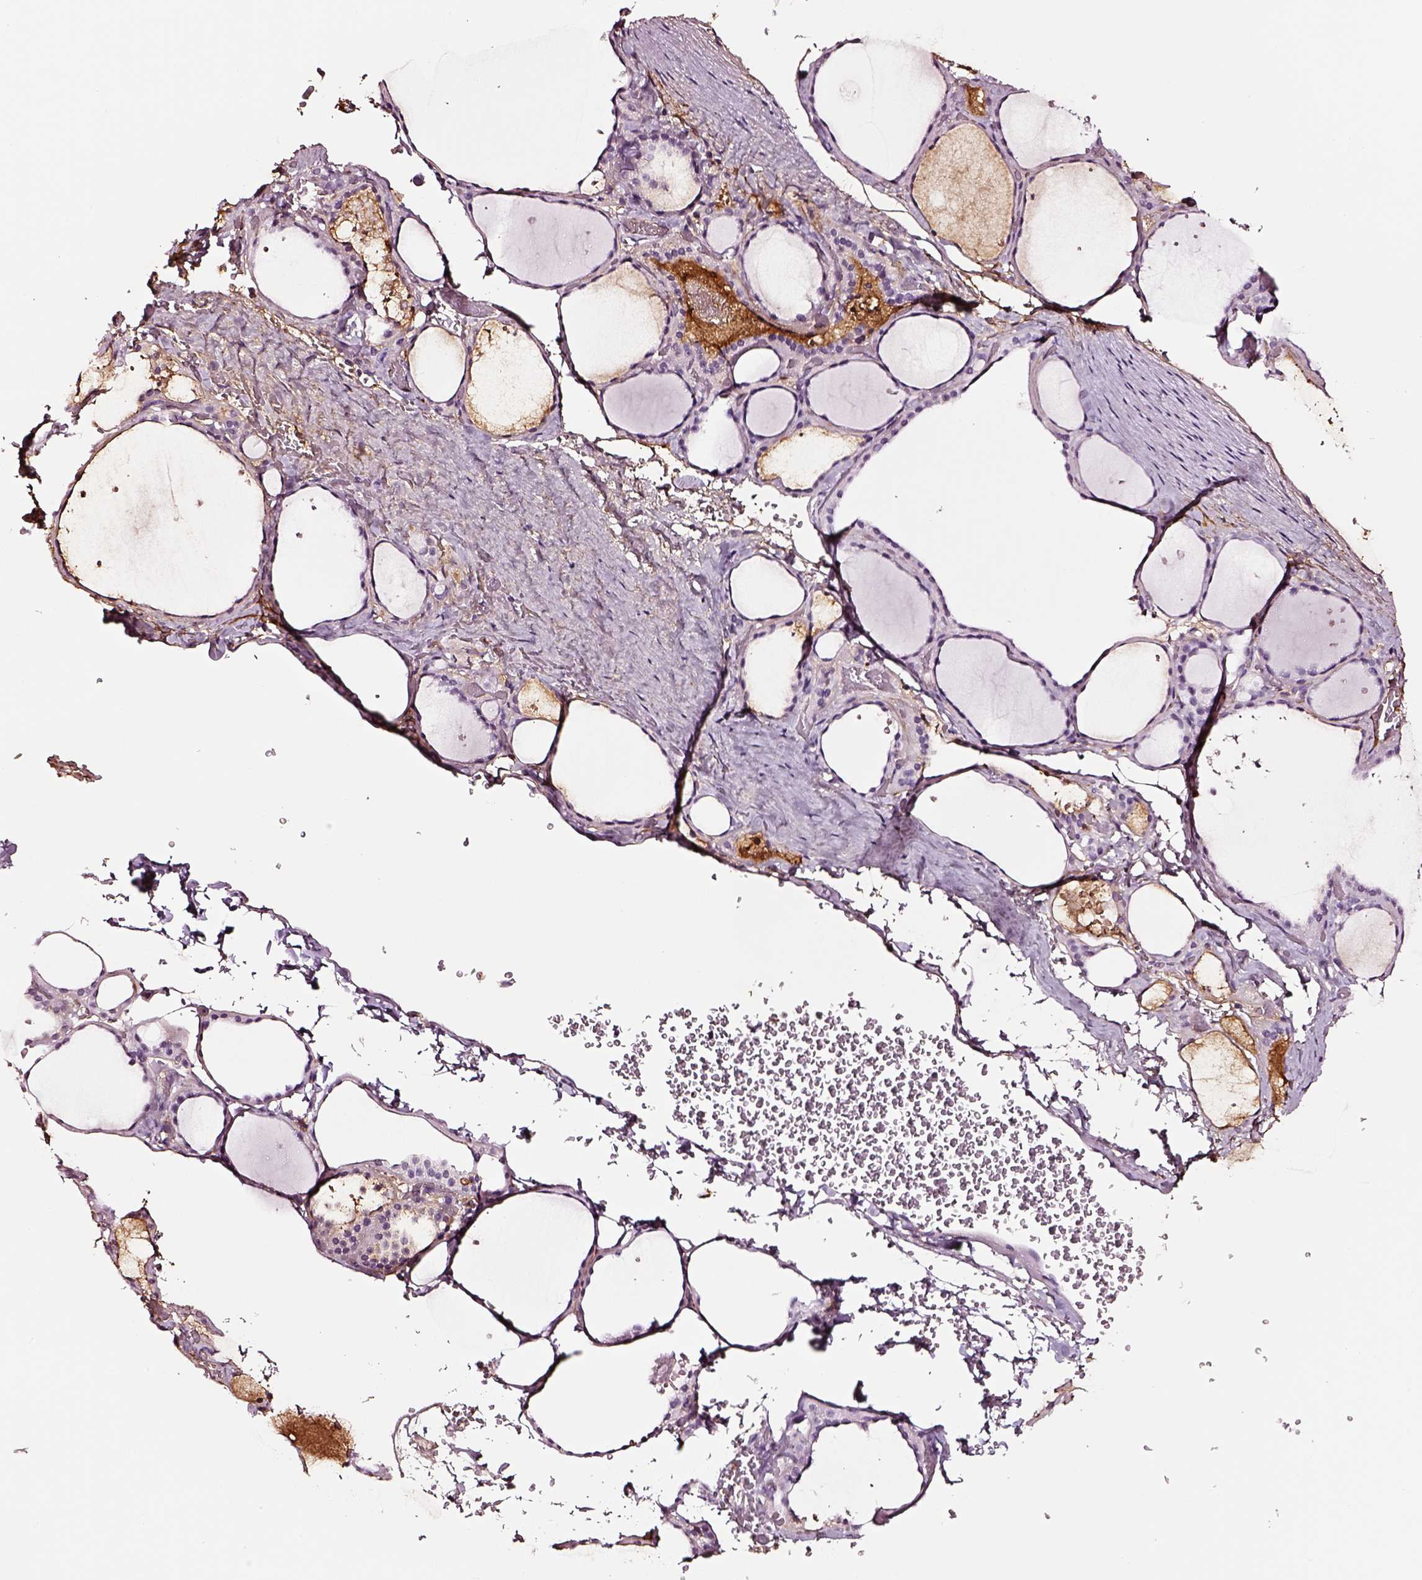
{"staining": {"intensity": "negative", "quantity": "none", "location": "none"}, "tissue": "thyroid gland", "cell_type": "Glandular cells", "image_type": "normal", "snomed": [{"axis": "morphology", "description": "Normal tissue, NOS"}, {"axis": "topography", "description": "Thyroid gland"}], "caption": "A photomicrograph of thyroid gland stained for a protein reveals no brown staining in glandular cells. (DAB immunohistochemistry (IHC) with hematoxylin counter stain).", "gene": "TF", "patient": {"sex": "female", "age": 36}}